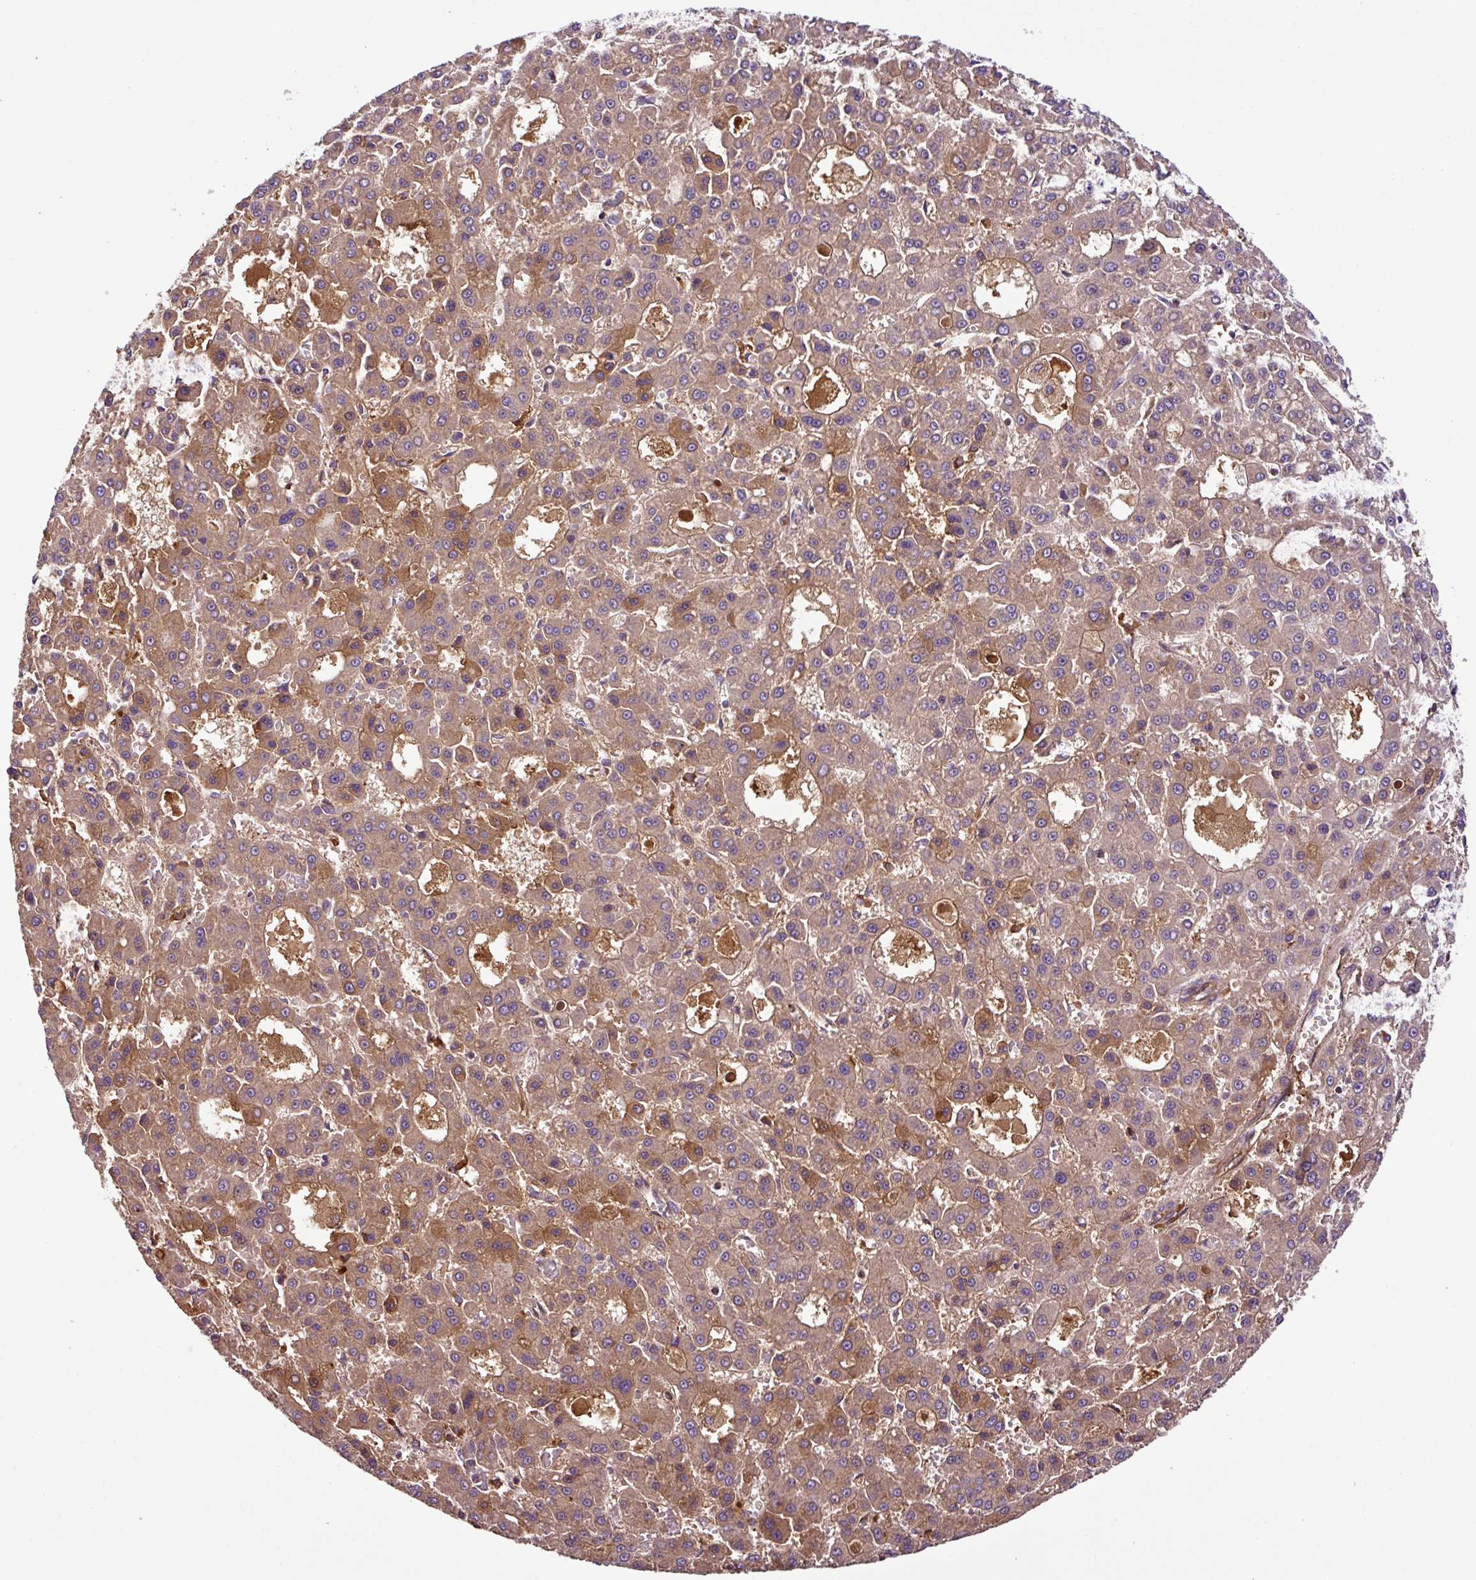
{"staining": {"intensity": "moderate", "quantity": ">75%", "location": "cytoplasmic/membranous"}, "tissue": "liver cancer", "cell_type": "Tumor cells", "image_type": "cancer", "snomed": [{"axis": "morphology", "description": "Carcinoma, Hepatocellular, NOS"}, {"axis": "topography", "description": "Liver"}], "caption": "Tumor cells show medium levels of moderate cytoplasmic/membranous positivity in approximately >75% of cells in liver cancer.", "gene": "ZNF266", "patient": {"sex": "male", "age": 70}}